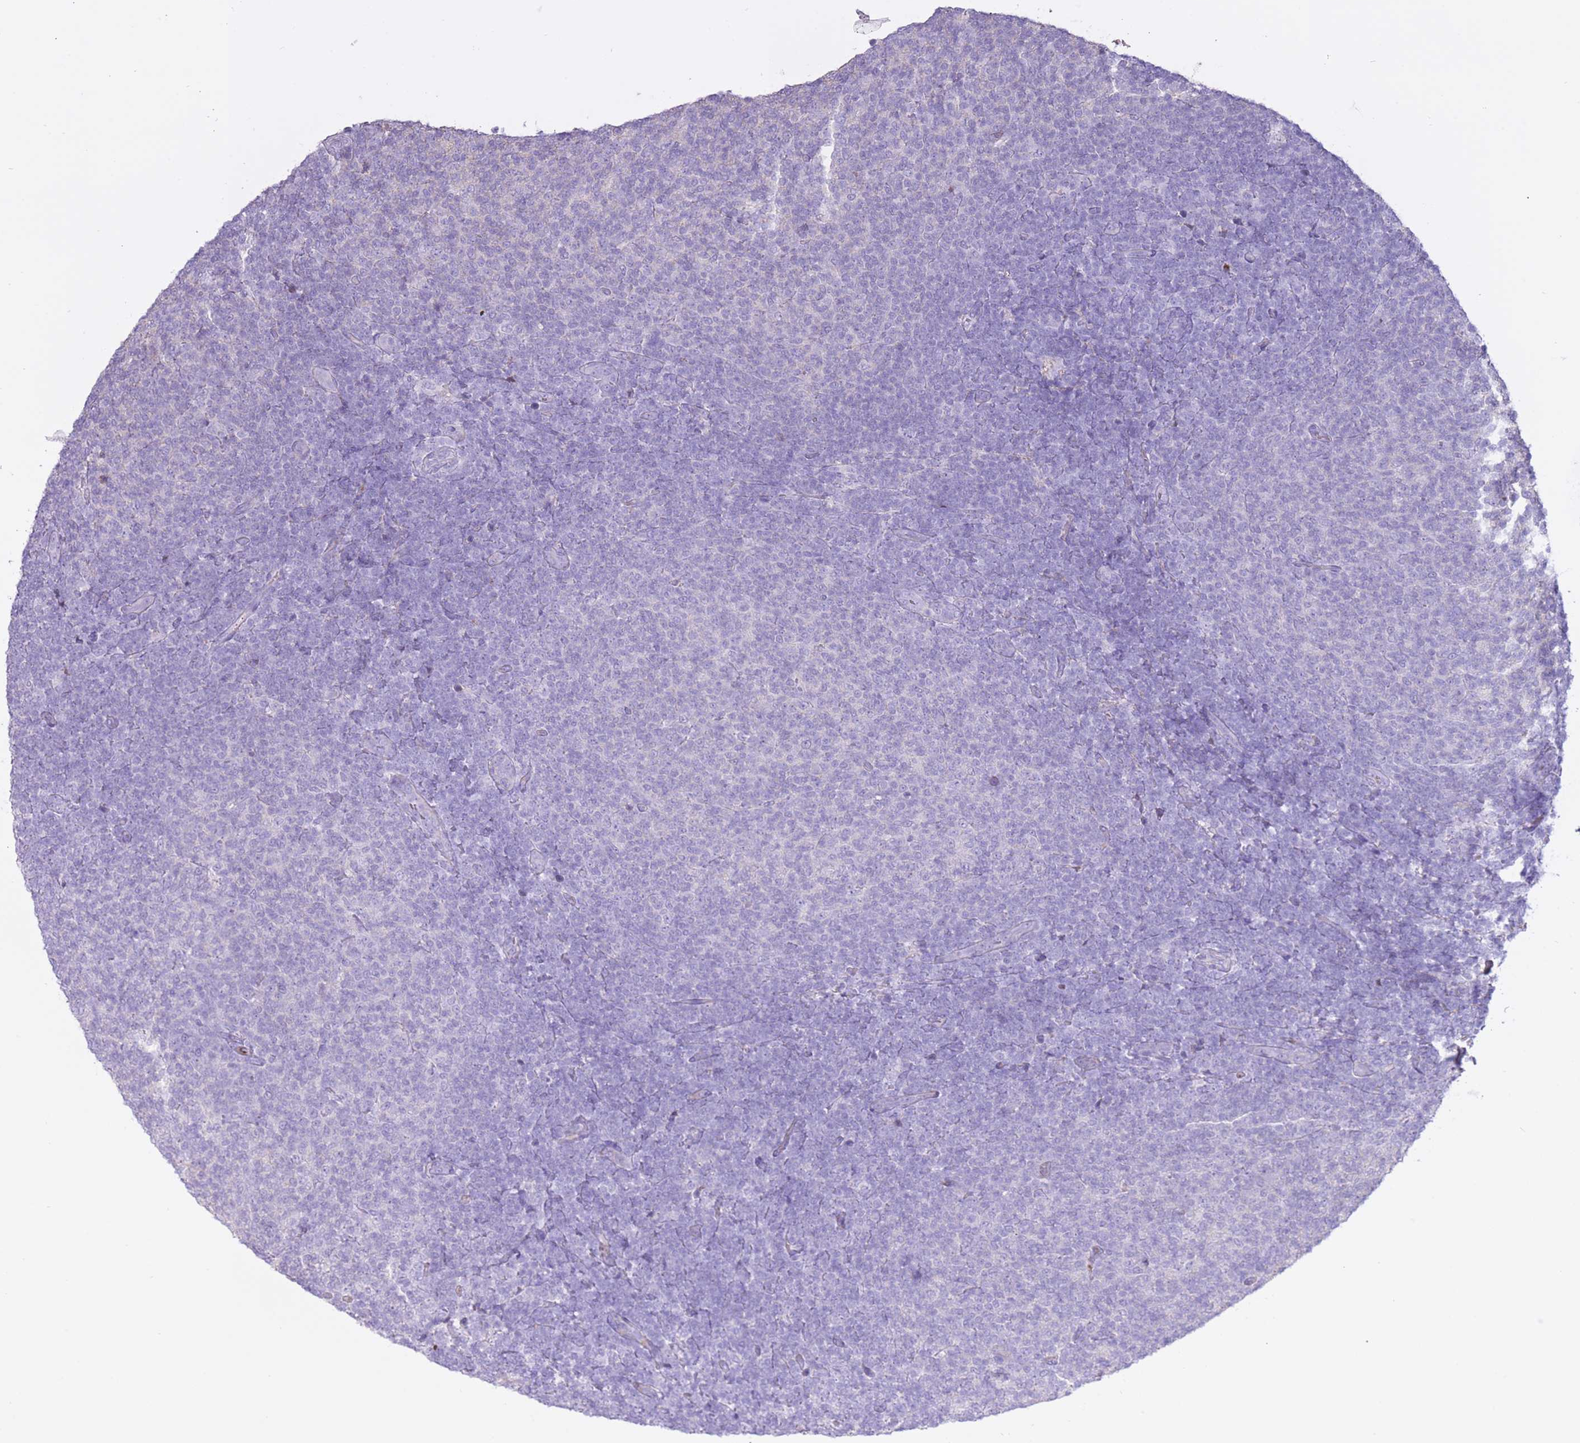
{"staining": {"intensity": "negative", "quantity": "none", "location": "none"}, "tissue": "lymphoma", "cell_type": "Tumor cells", "image_type": "cancer", "snomed": [{"axis": "morphology", "description": "Malignant lymphoma, non-Hodgkin's type, Low grade"}, {"axis": "topography", "description": "Lymph node"}], "caption": "Immunohistochemical staining of malignant lymphoma, non-Hodgkin's type (low-grade) displays no significant expression in tumor cells.", "gene": "AP3S2", "patient": {"sex": "male", "age": 66}}